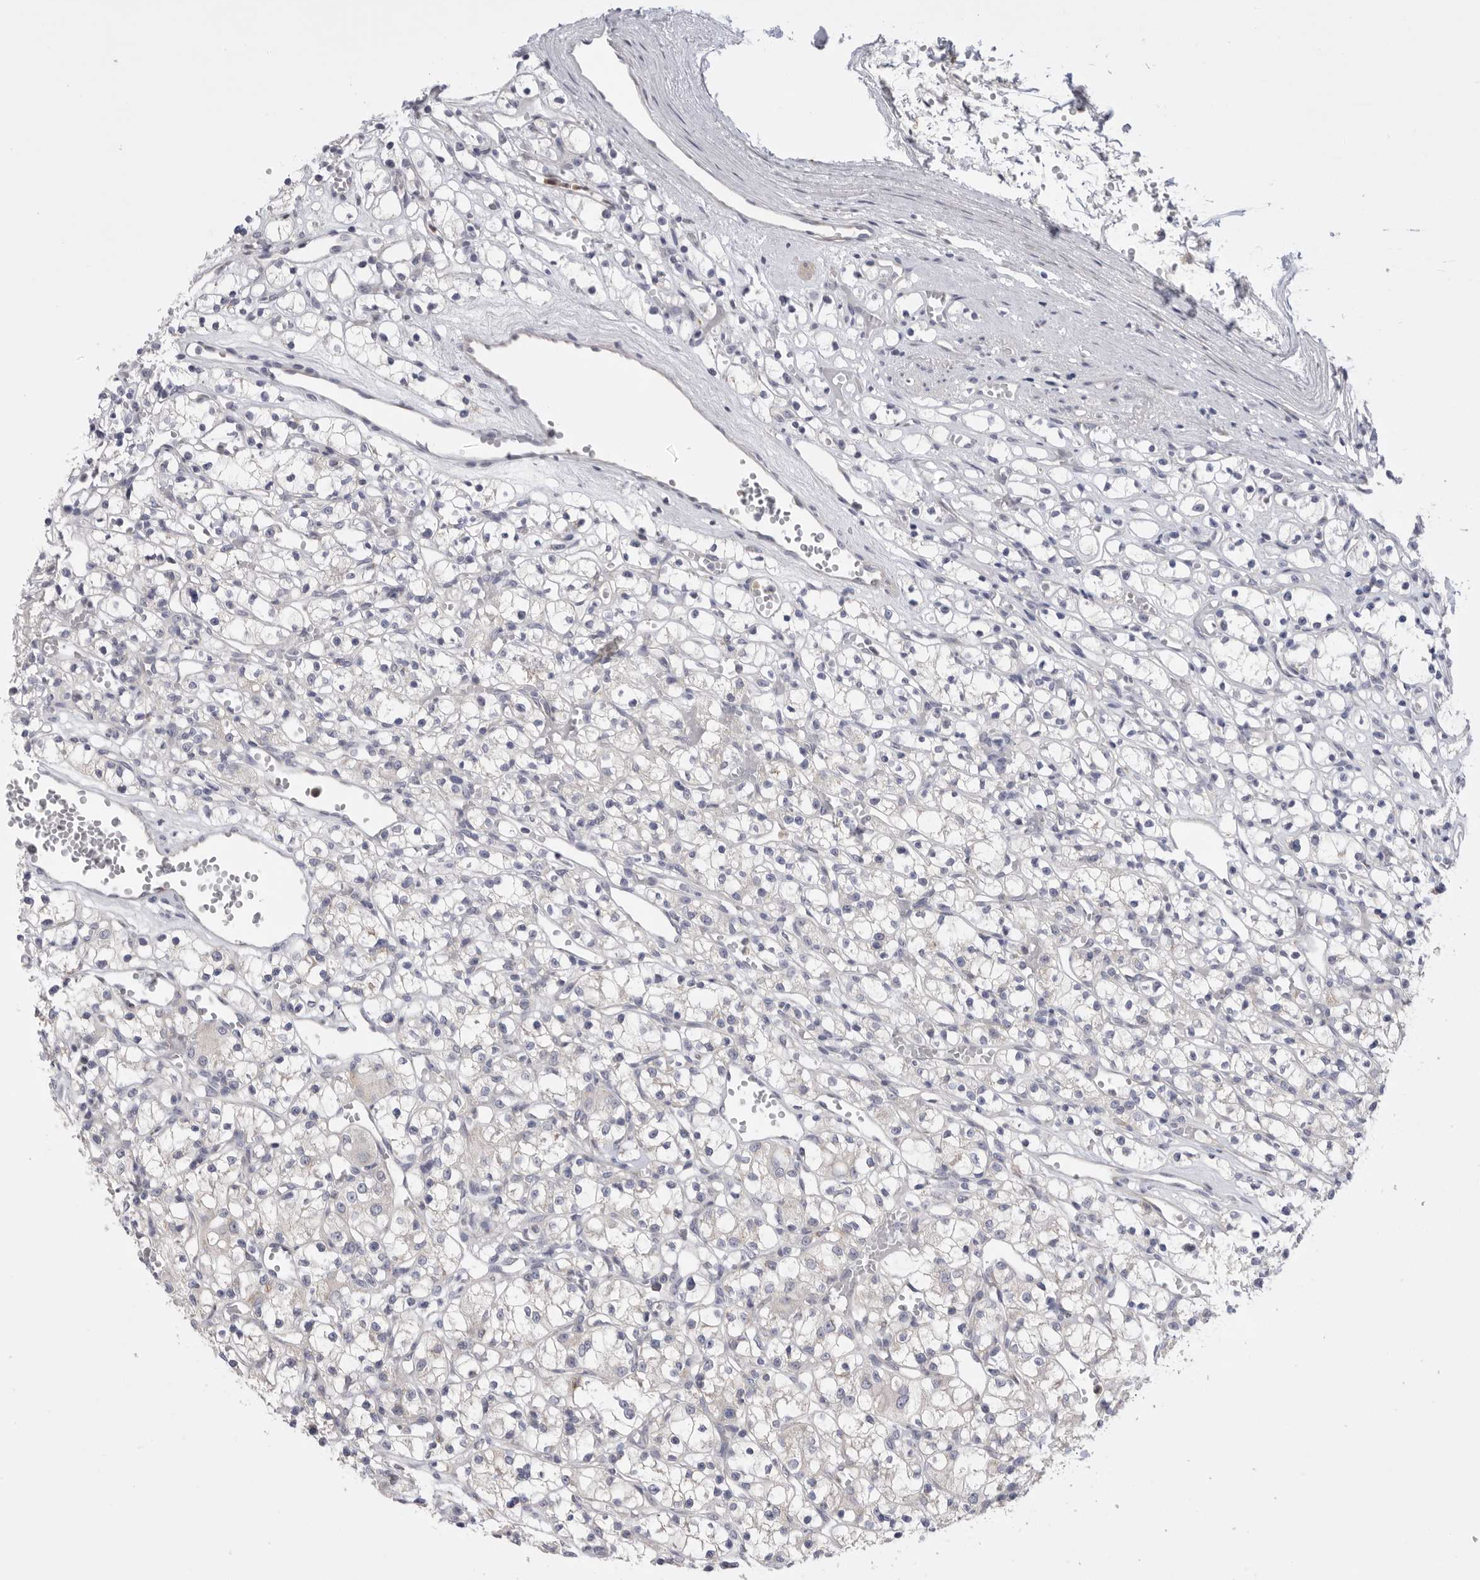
{"staining": {"intensity": "negative", "quantity": "none", "location": "none"}, "tissue": "renal cancer", "cell_type": "Tumor cells", "image_type": "cancer", "snomed": [{"axis": "morphology", "description": "Adenocarcinoma, NOS"}, {"axis": "topography", "description": "Kidney"}], "caption": "This is an immunohistochemistry micrograph of renal cancer (adenocarcinoma). There is no expression in tumor cells.", "gene": "CCDC126", "patient": {"sex": "female", "age": 59}}